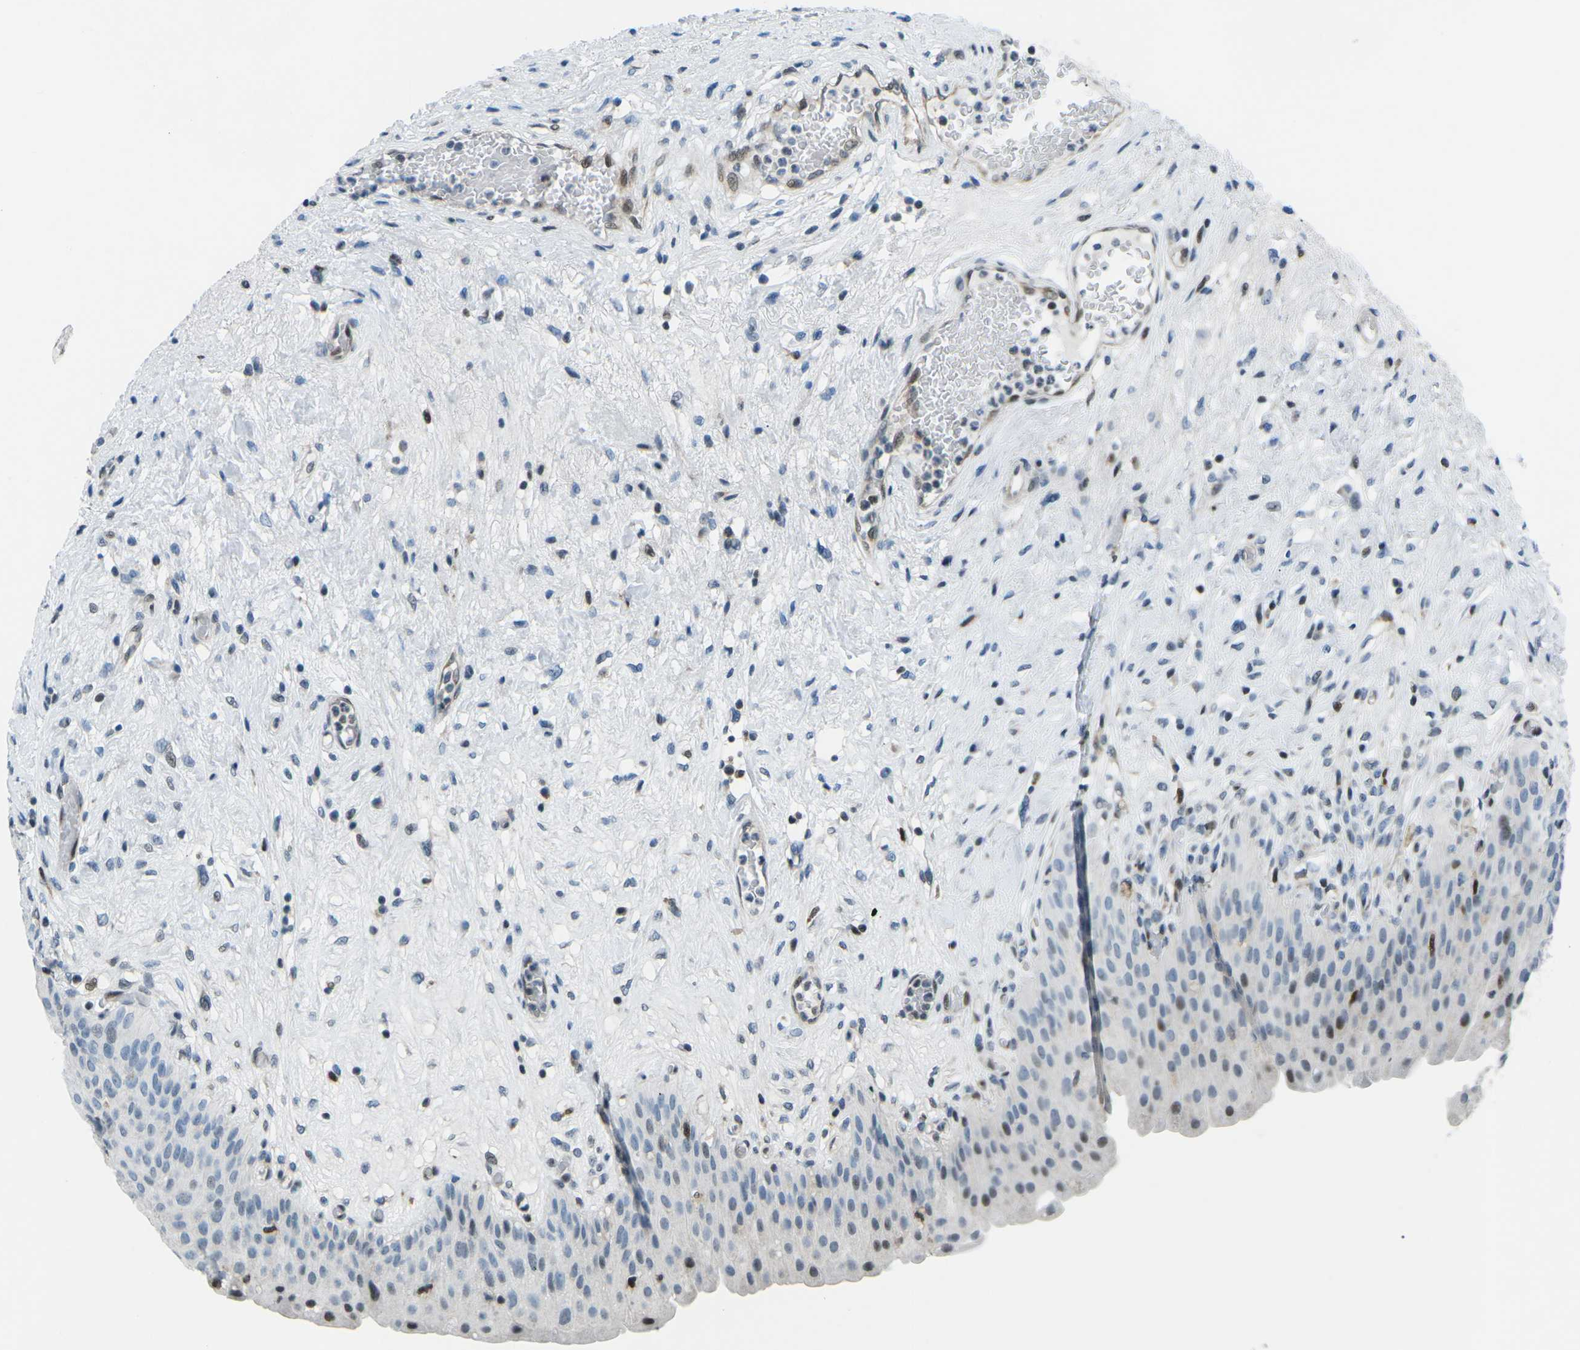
{"staining": {"intensity": "strong", "quantity": "<25%", "location": "nuclear"}, "tissue": "urinary bladder", "cell_type": "Urothelial cells", "image_type": "normal", "snomed": [{"axis": "morphology", "description": "Normal tissue, NOS"}, {"axis": "topography", "description": "Urinary bladder"}], "caption": "A brown stain labels strong nuclear positivity of a protein in urothelial cells of unremarkable human urinary bladder.", "gene": "MBNL1", "patient": {"sex": "male", "age": 46}}